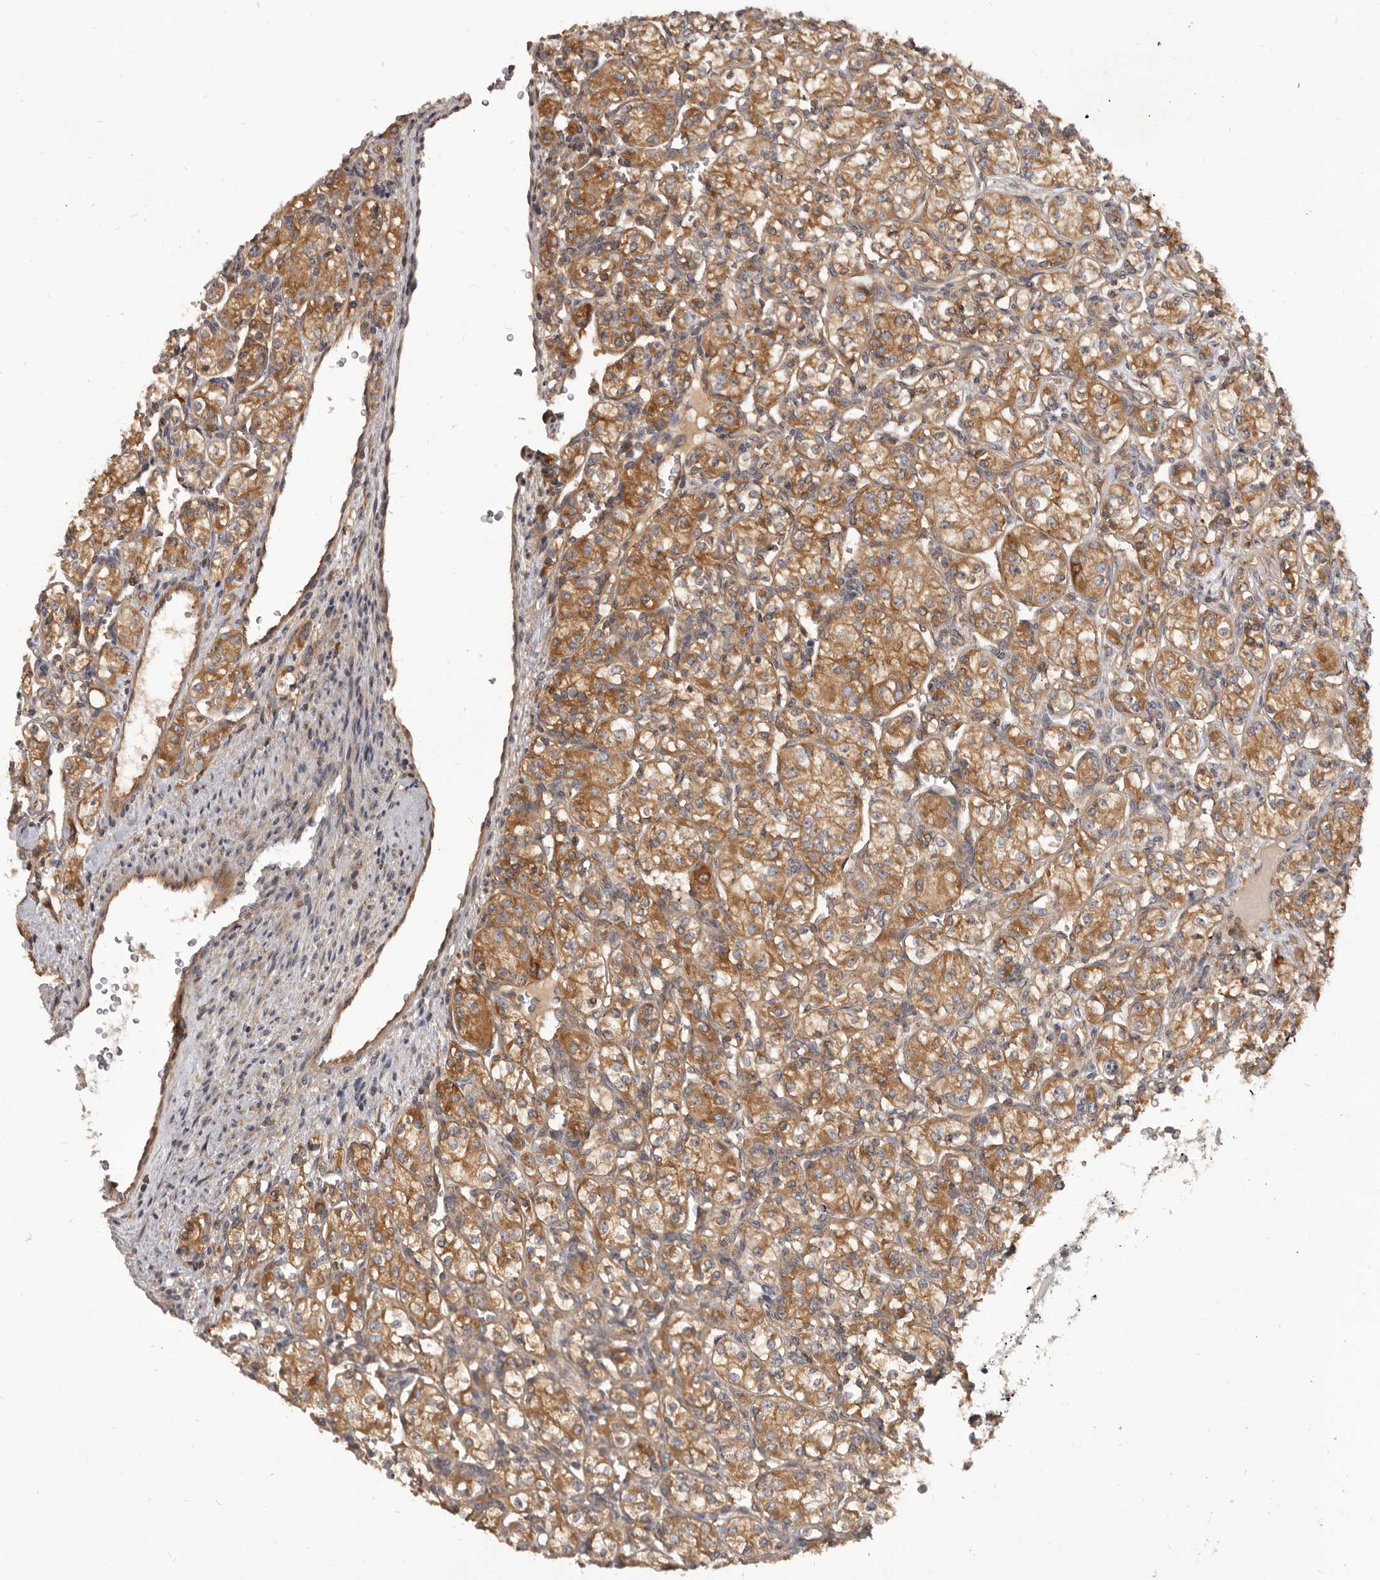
{"staining": {"intensity": "moderate", "quantity": ">75%", "location": "cytoplasmic/membranous"}, "tissue": "renal cancer", "cell_type": "Tumor cells", "image_type": "cancer", "snomed": [{"axis": "morphology", "description": "Adenocarcinoma, NOS"}, {"axis": "topography", "description": "Kidney"}], "caption": "Adenocarcinoma (renal) stained with a protein marker demonstrates moderate staining in tumor cells.", "gene": "ADAMTS20", "patient": {"sex": "male", "age": 77}}